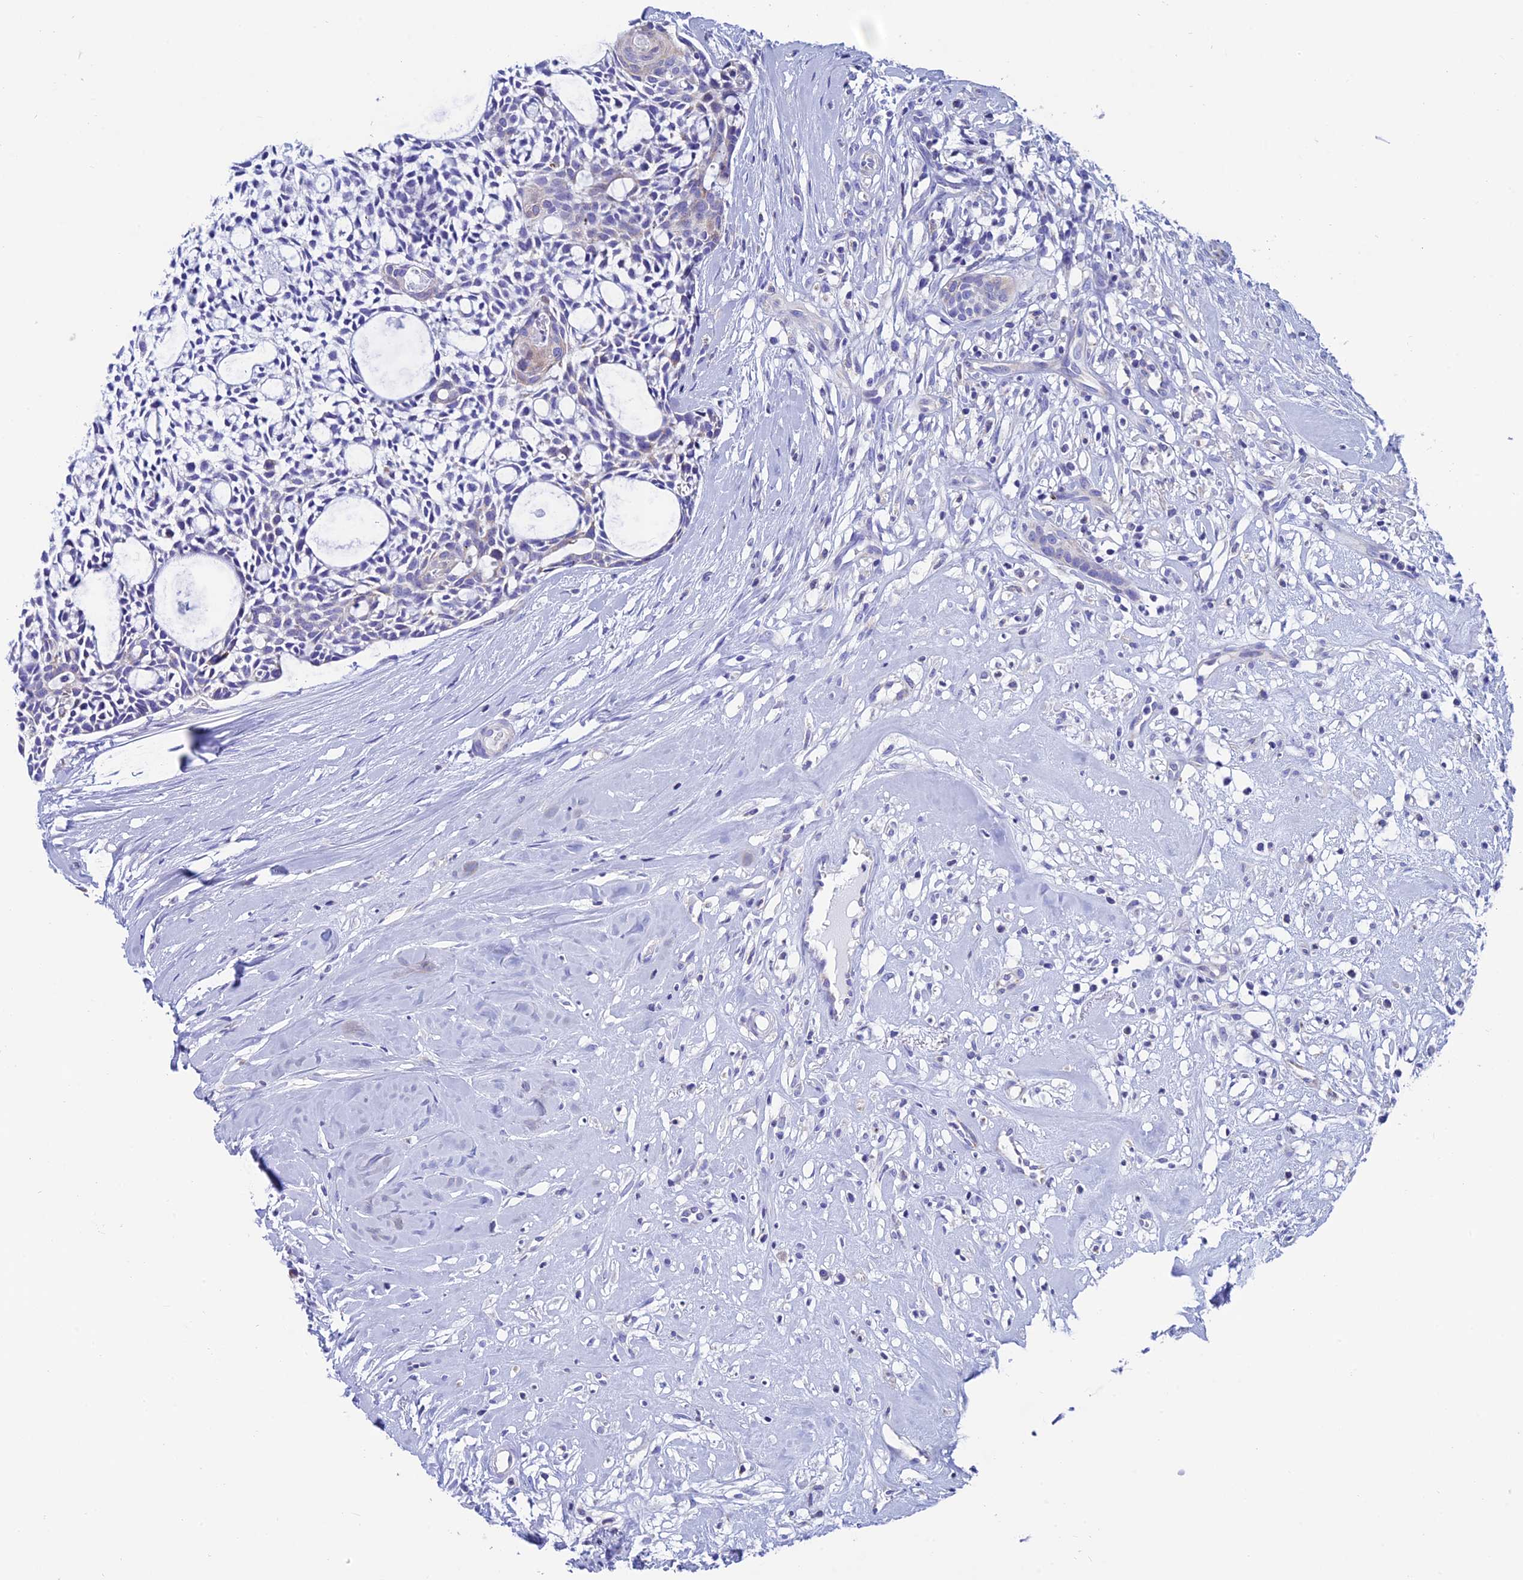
{"staining": {"intensity": "negative", "quantity": "none", "location": "none"}, "tissue": "head and neck cancer", "cell_type": "Tumor cells", "image_type": "cancer", "snomed": [{"axis": "morphology", "description": "Adenocarcinoma, NOS"}, {"axis": "topography", "description": "Subcutis"}, {"axis": "topography", "description": "Head-Neck"}], "caption": "A high-resolution histopathology image shows immunohistochemistry staining of head and neck cancer (adenocarcinoma), which displays no significant positivity in tumor cells.", "gene": "REEP4", "patient": {"sex": "female", "age": 73}}